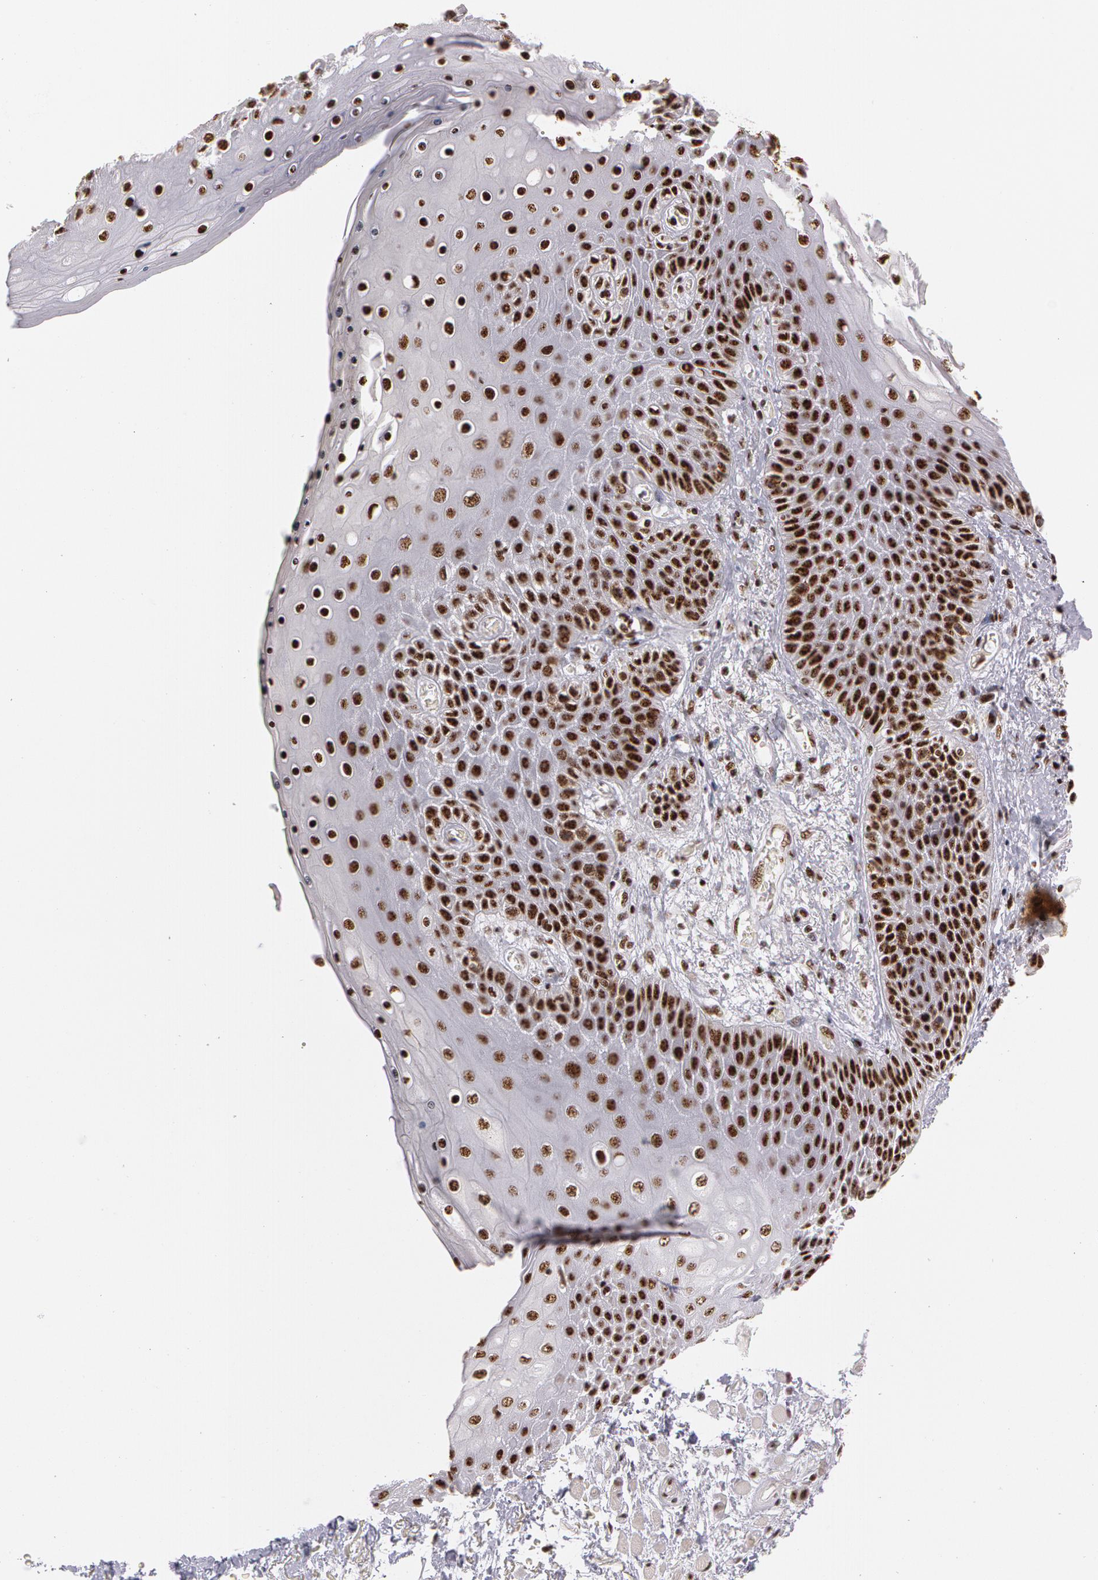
{"staining": {"intensity": "strong", "quantity": ">75%", "location": "nuclear"}, "tissue": "skin", "cell_type": "Epidermal cells", "image_type": "normal", "snomed": [{"axis": "morphology", "description": "Normal tissue, NOS"}, {"axis": "topography", "description": "Anal"}], "caption": "A histopathology image showing strong nuclear expression in approximately >75% of epidermal cells in normal skin, as visualized by brown immunohistochemical staining.", "gene": "PNN", "patient": {"sex": "female", "age": 46}}